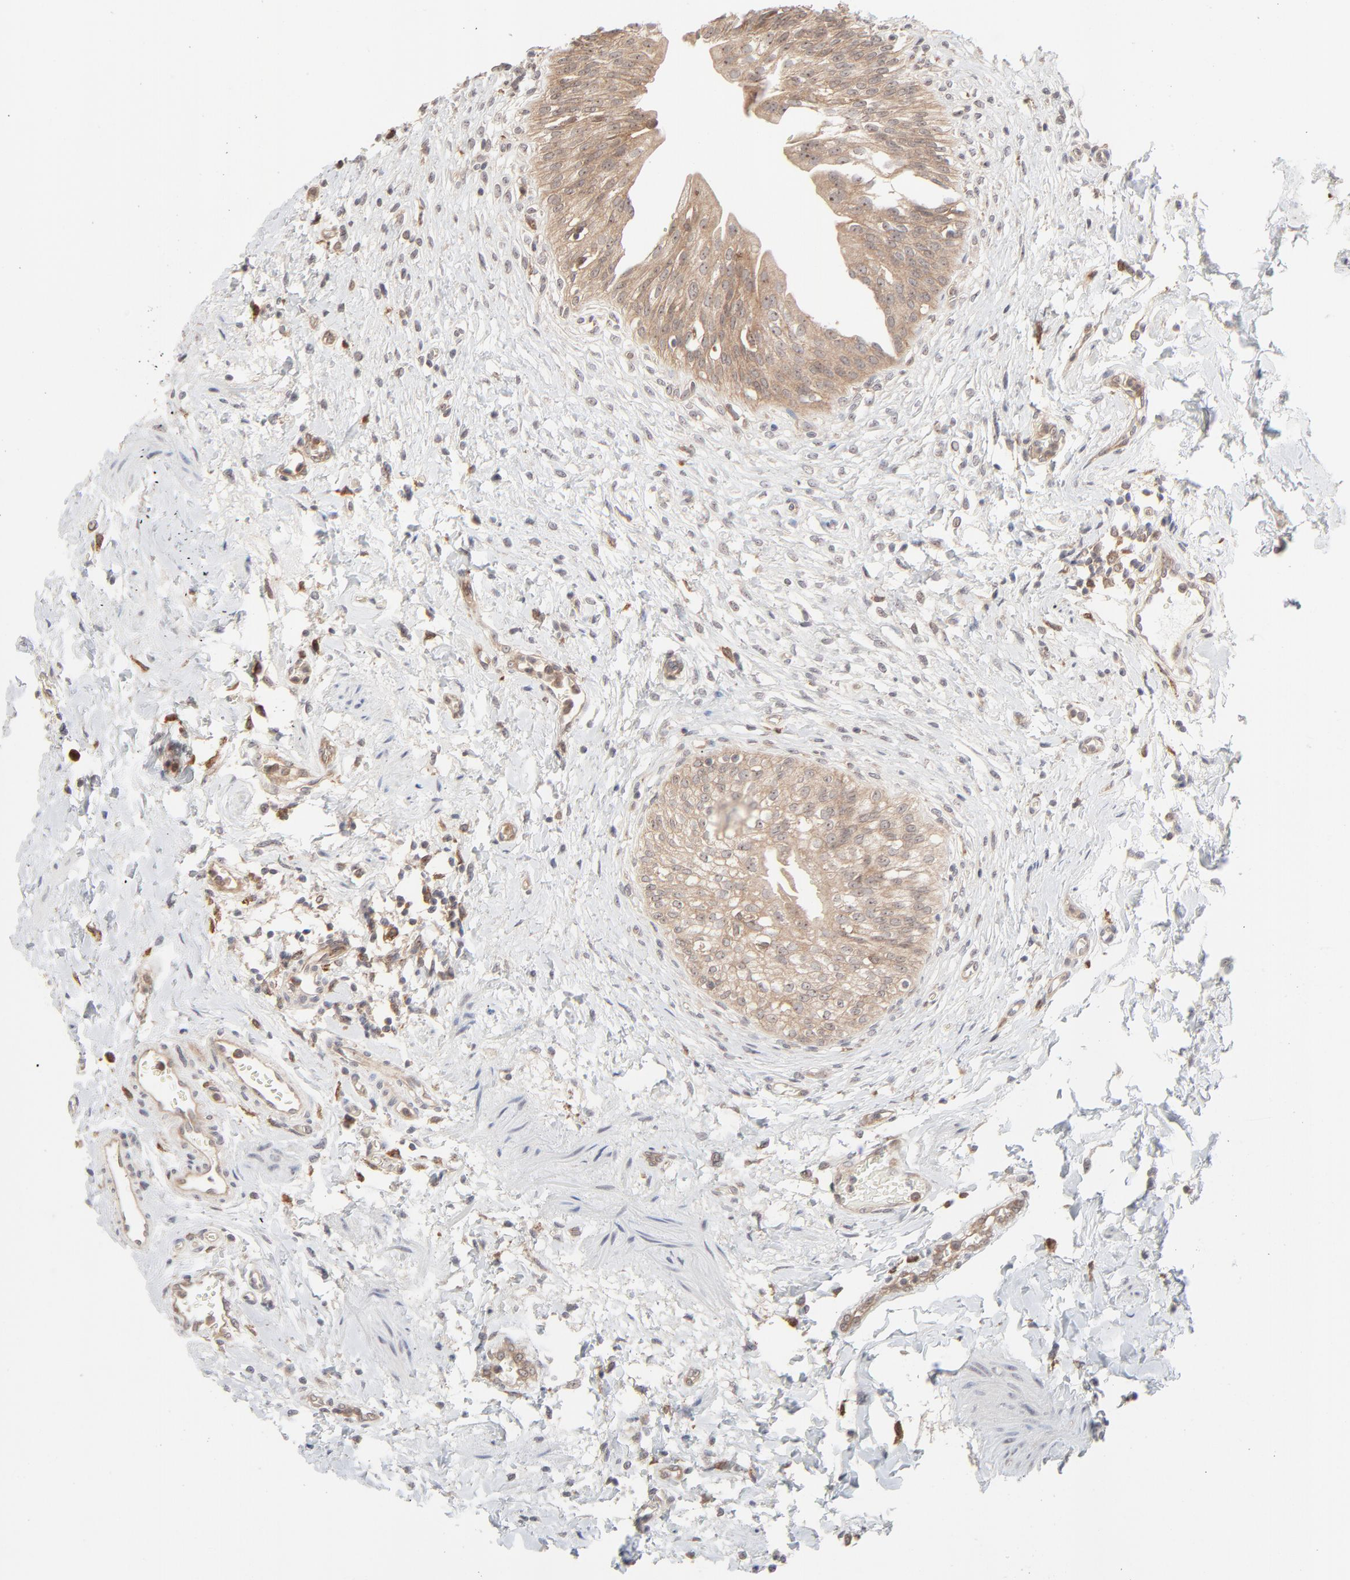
{"staining": {"intensity": "moderate", "quantity": ">75%", "location": "cytoplasmic/membranous"}, "tissue": "urinary bladder", "cell_type": "Urothelial cells", "image_type": "normal", "snomed": [{"axis": "morphology", "description": "Normal tissue, NOS"}, {"axis": "topography", "description": "Urinary bladder"}], "caption": "Urothelial cells demonstrate medium levels of moderate cytoplasmic/membranous staining in about >75% of cells in benign human urinary bladder. The staining was performed using DAB (3,3'-diaminobenzidine) to visualize the protein expression in brown, while the nuclei were stained in blue with hematoxylin (Magnification: 20x).", "gene": "RAB5C", "patient": {"sex": "female", "age": 80}}